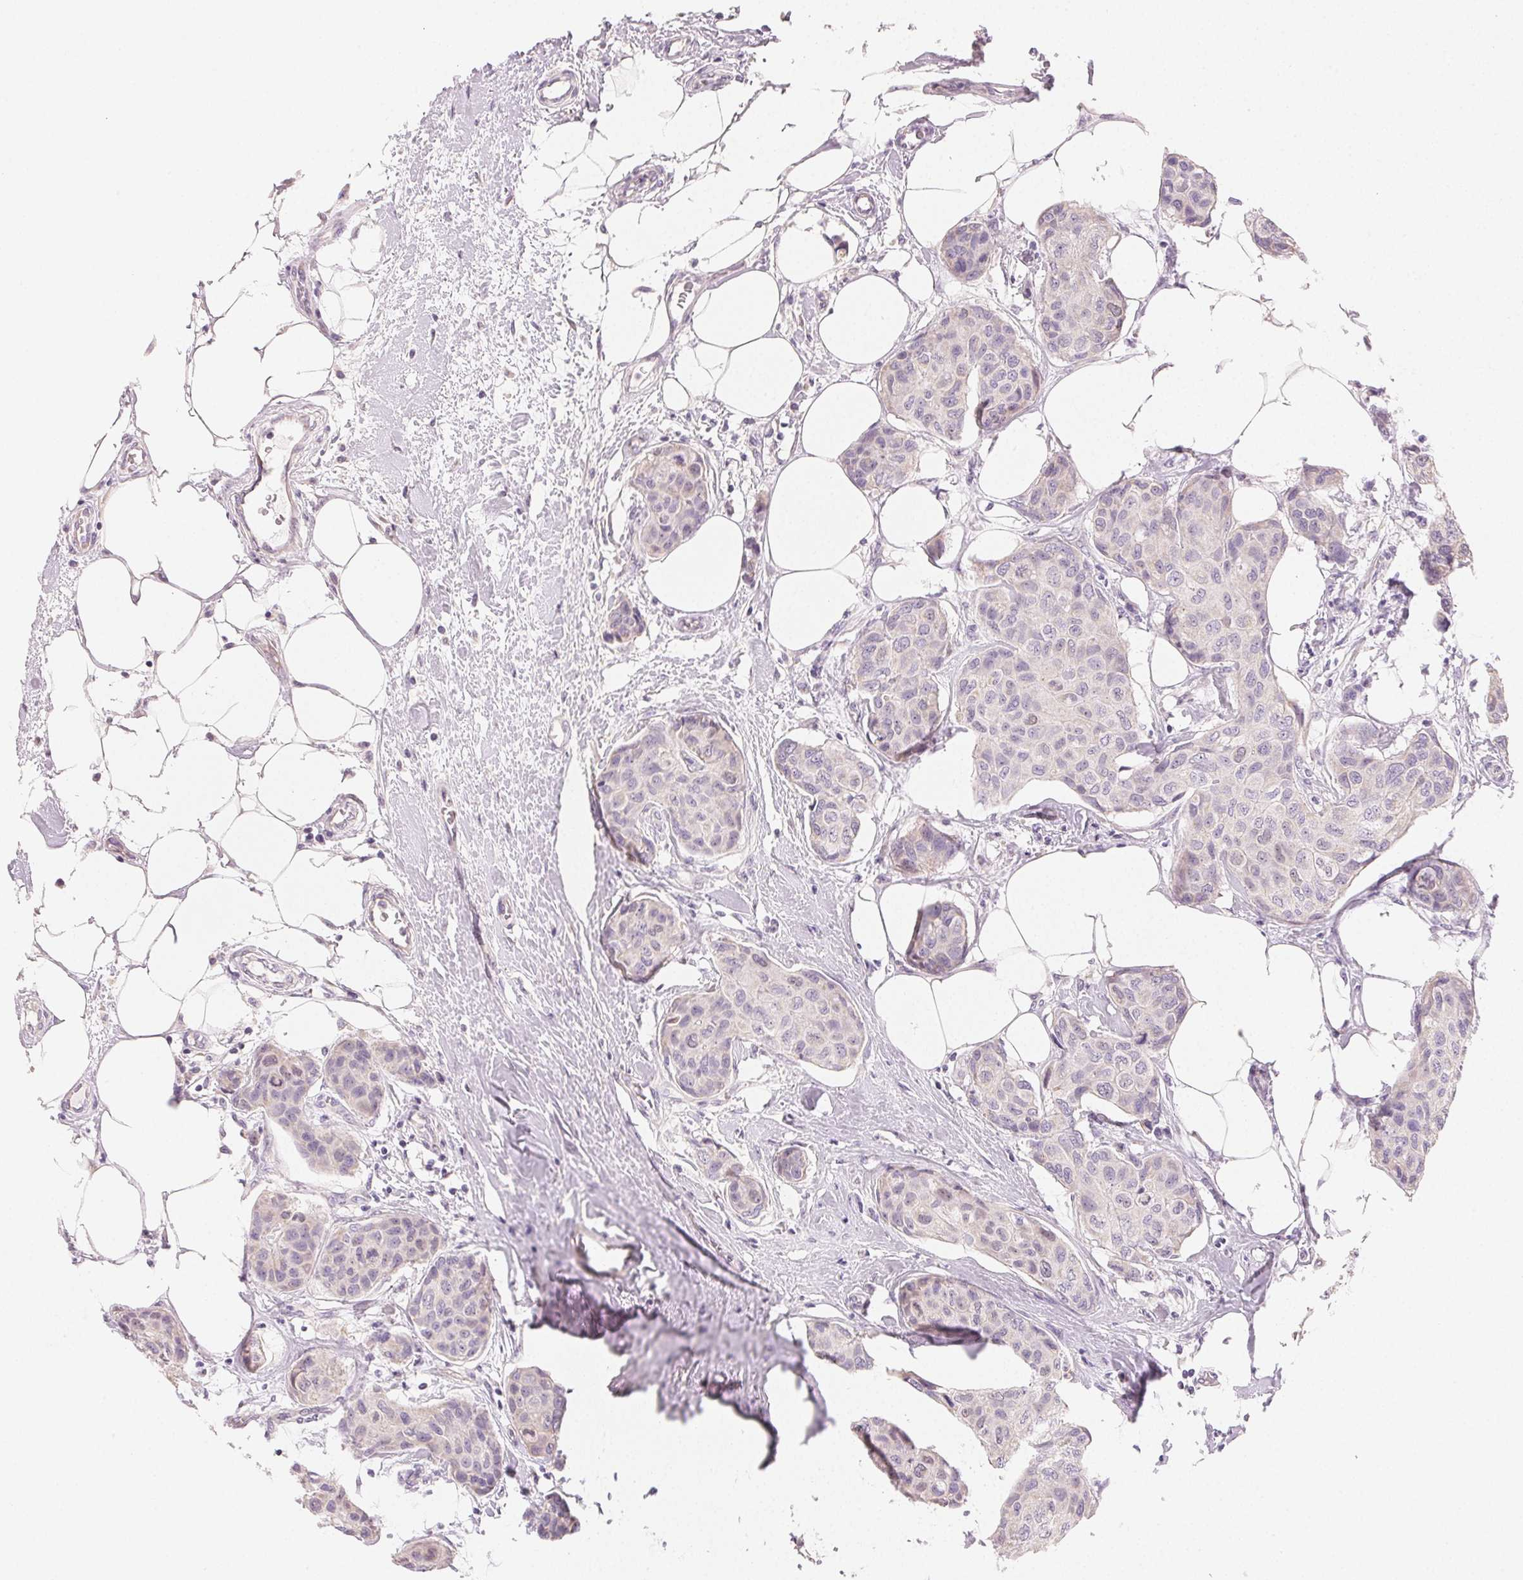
{"staining": {"intensity": "negative", "quantity": "none", "location": "none"}, "tissue": "breast cancer", "cell_type": "Tumor cells", "image_type": "cancer", "snomed": [{"axis": "morphology", "description": "Duct carcinoma"}, {"axis": "topography", "description": "Breast"}], "caption": "The immunohistochemistry (IHC) image has no significant positivity in tumor cells of breast cancer tissue.", "gene": "MYBL1", "patient": {"sex": "female", "age": 80}}